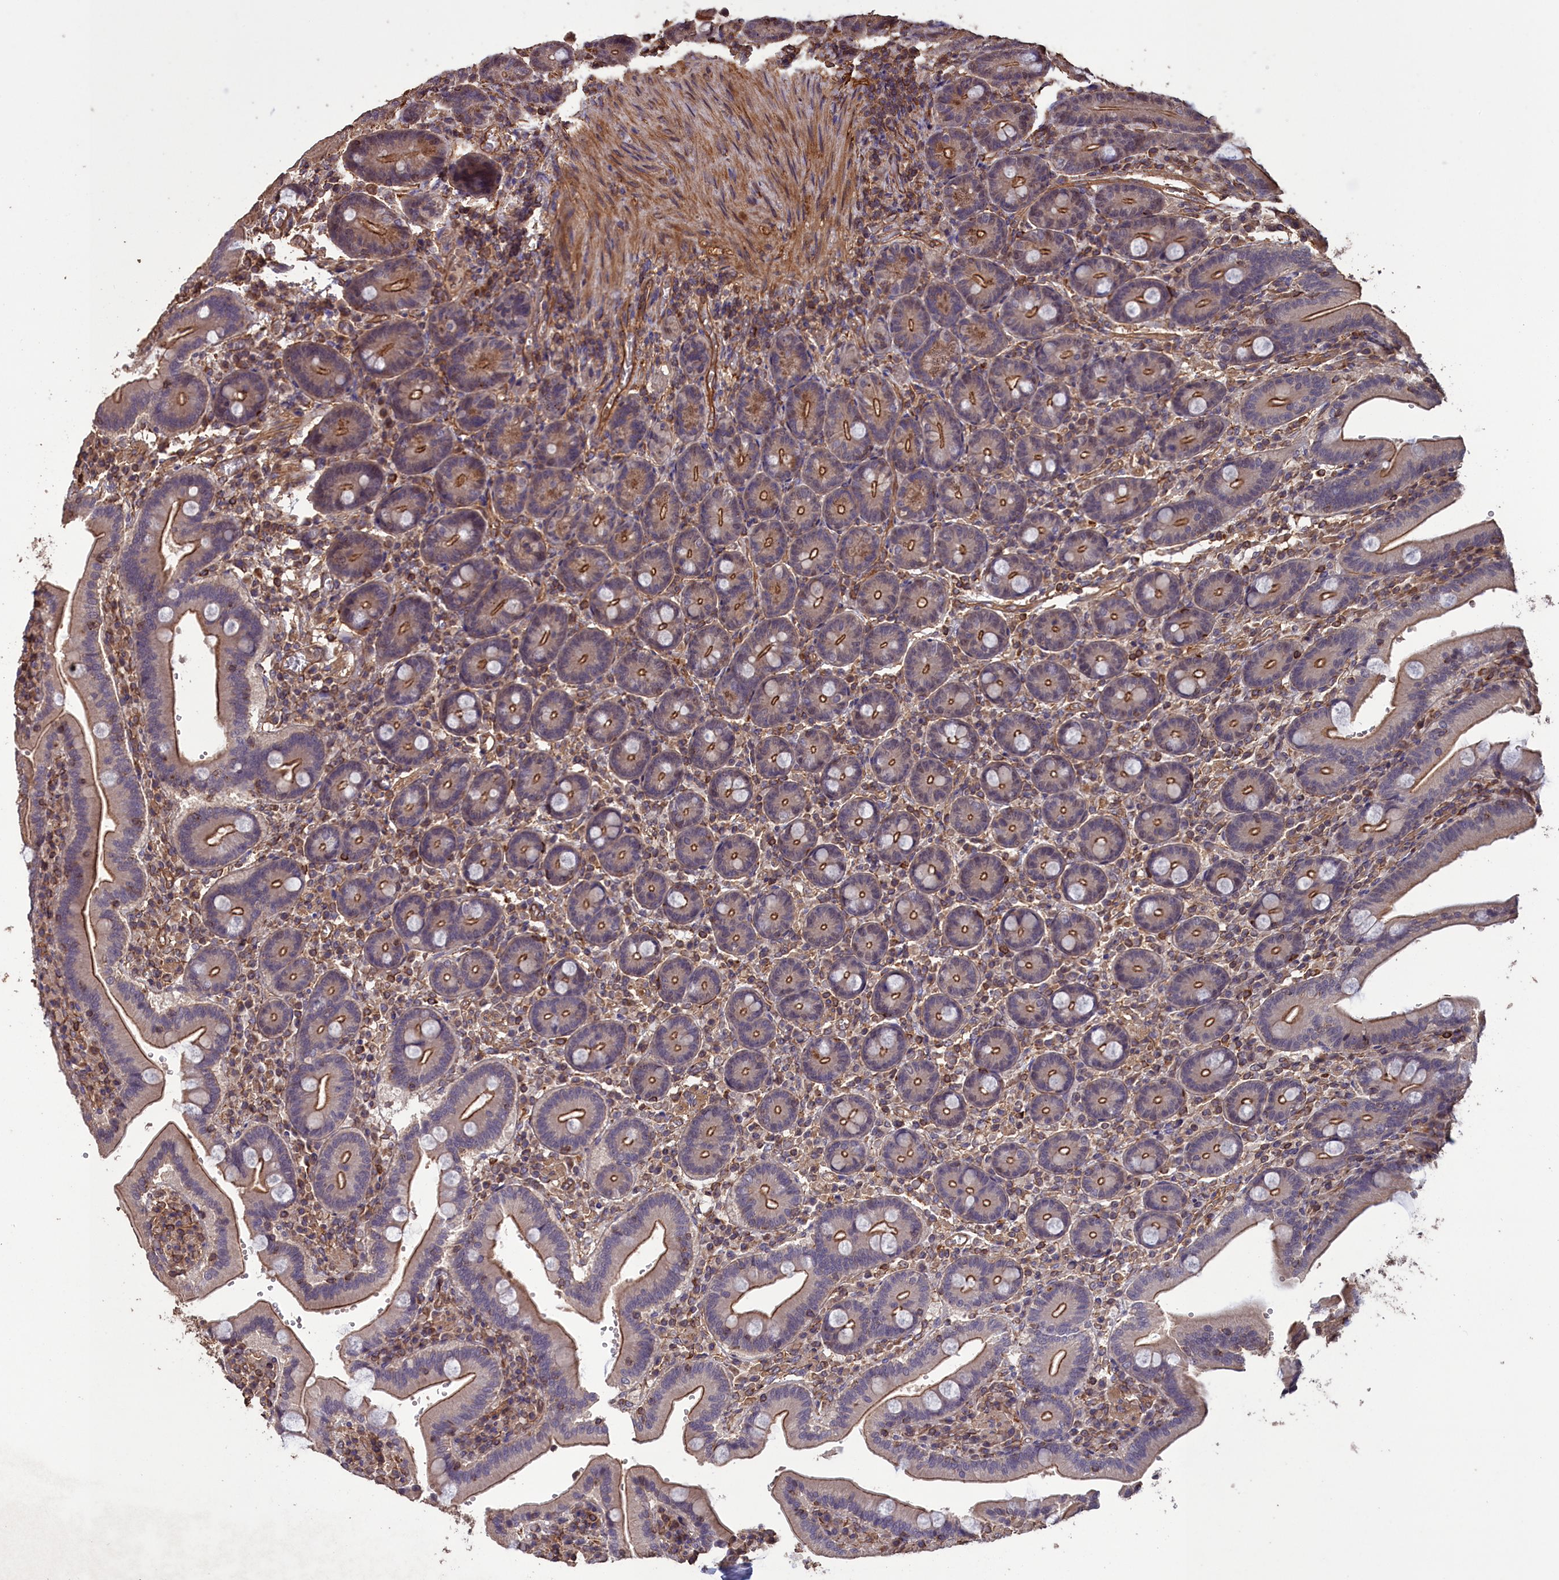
{"staining": {"intensity": "moderate", "quantity": "25%-75%", "location": "cytoplasmic/membranous,nuclear"}, "tissue": "duodenum", "cell_type": "Glandular cells", "image_type": "normal", "snomed": [{"axis": "morphology", "description": "Normal tissue, NOS"}, {"axis": "topography", "description": "Duodenum"}], "caption": "Protein staining shows moderate cytoplasmic/membranous,nuclear expression in about 25%-75% of glandular cells in normal duodenum.", "gene": "DAPK3", "patient": {"sex": "female", "age": 62}}